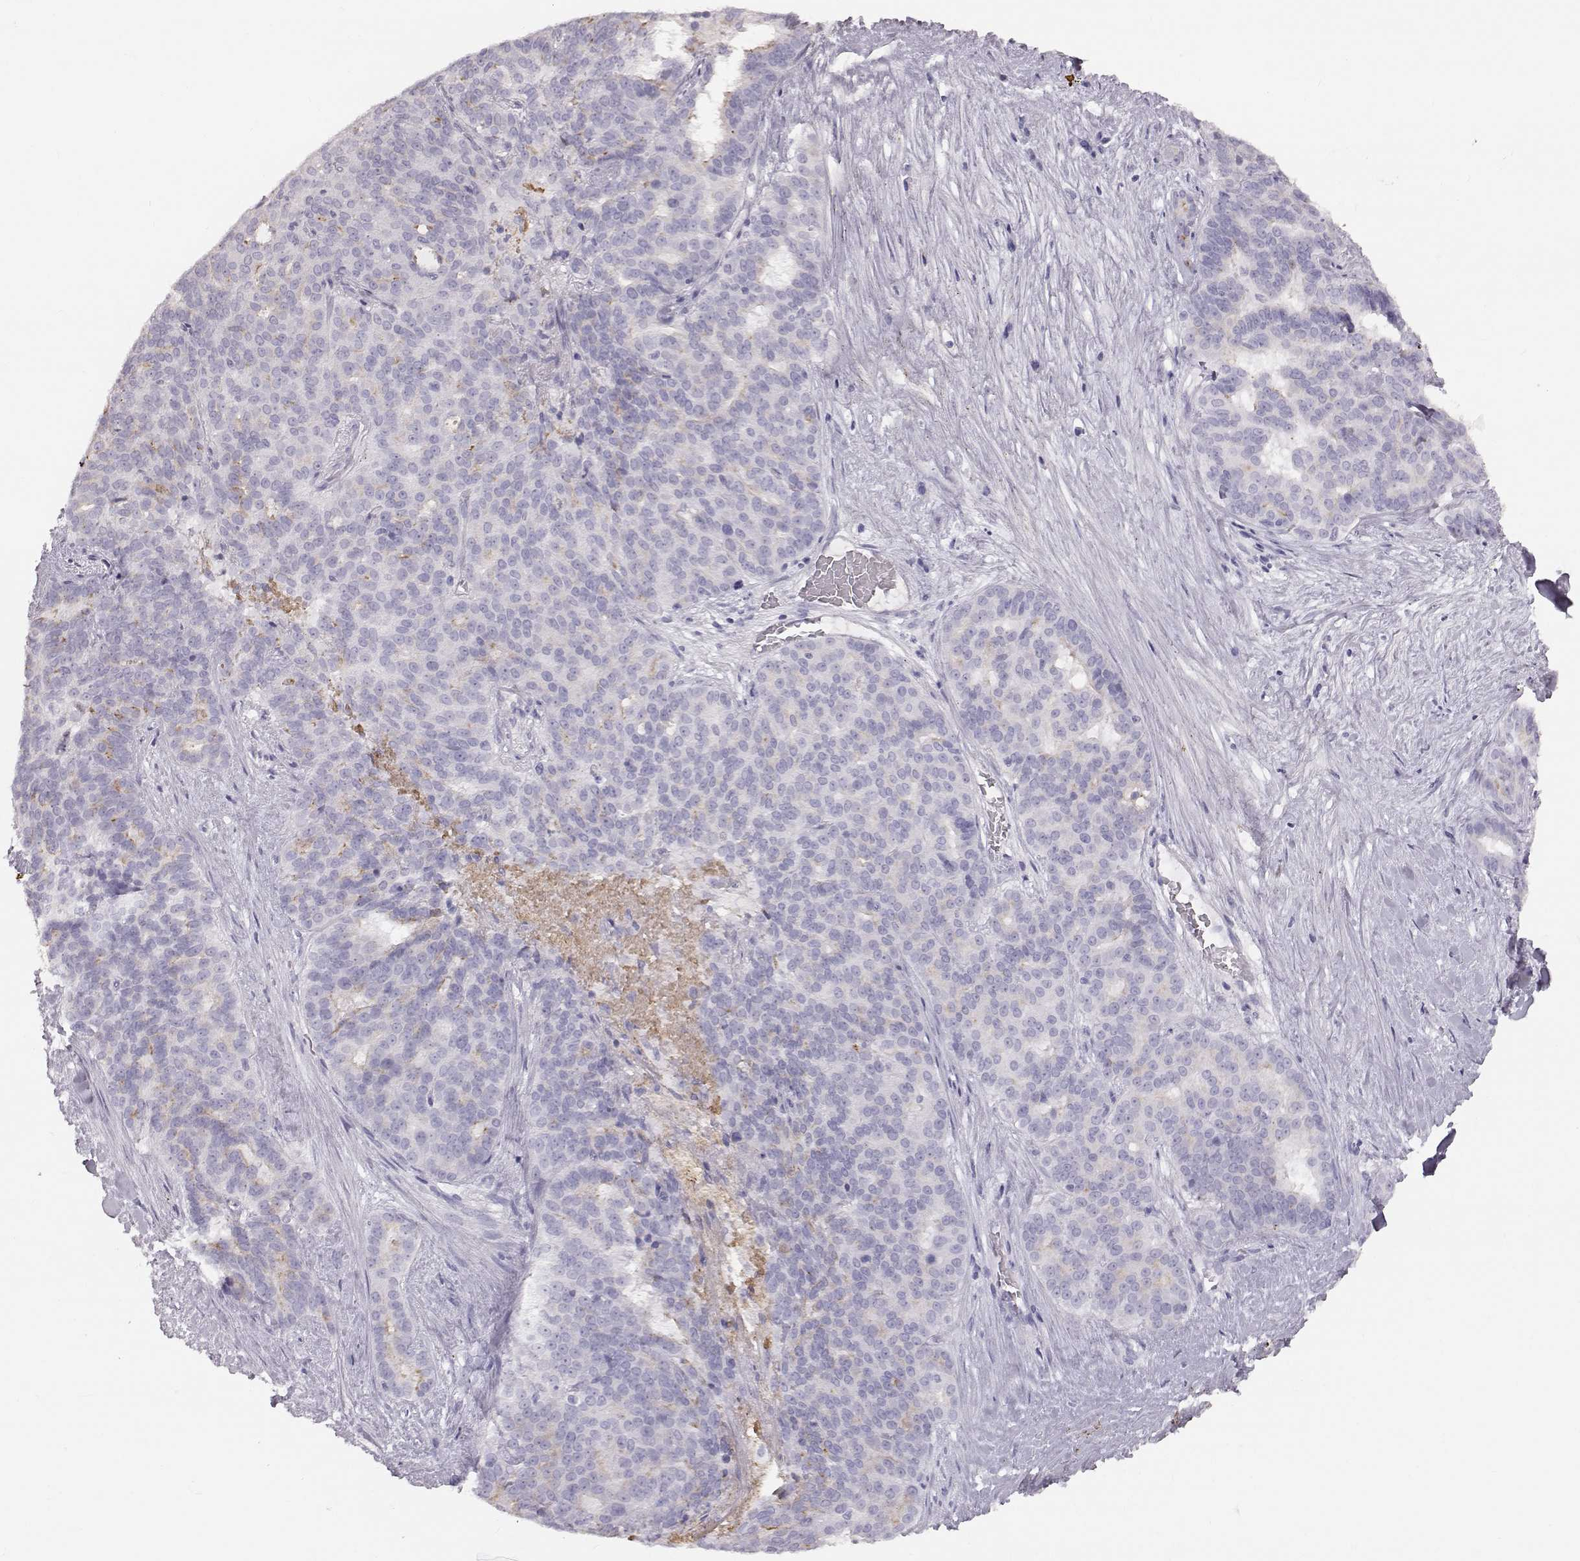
{"staining": {"intensity": "negative", "quantity": "none", "location": "none"}, "tissue": "liver cancer", "cell_type": "Tumor cells", "image_type": "cancer", "snomed": [{"axis": "morphology", "description": "Cholangiocarcinoma"}, {"axis": "topography", "description": "Liver"}], "caption": "High magnification brightfield microscopy of cholangiocarcinoma (liver) stained with DAB (3,3'-diaminobenzidine) (brown) and counterstained with hematoxylin (blue): tumor cells show no significant positivity. (DAB immunohistochemistry with hematoxylin counter stain).", "gene": "KRTAP16-1", "patient": {"sex": "female", "age": 47}}